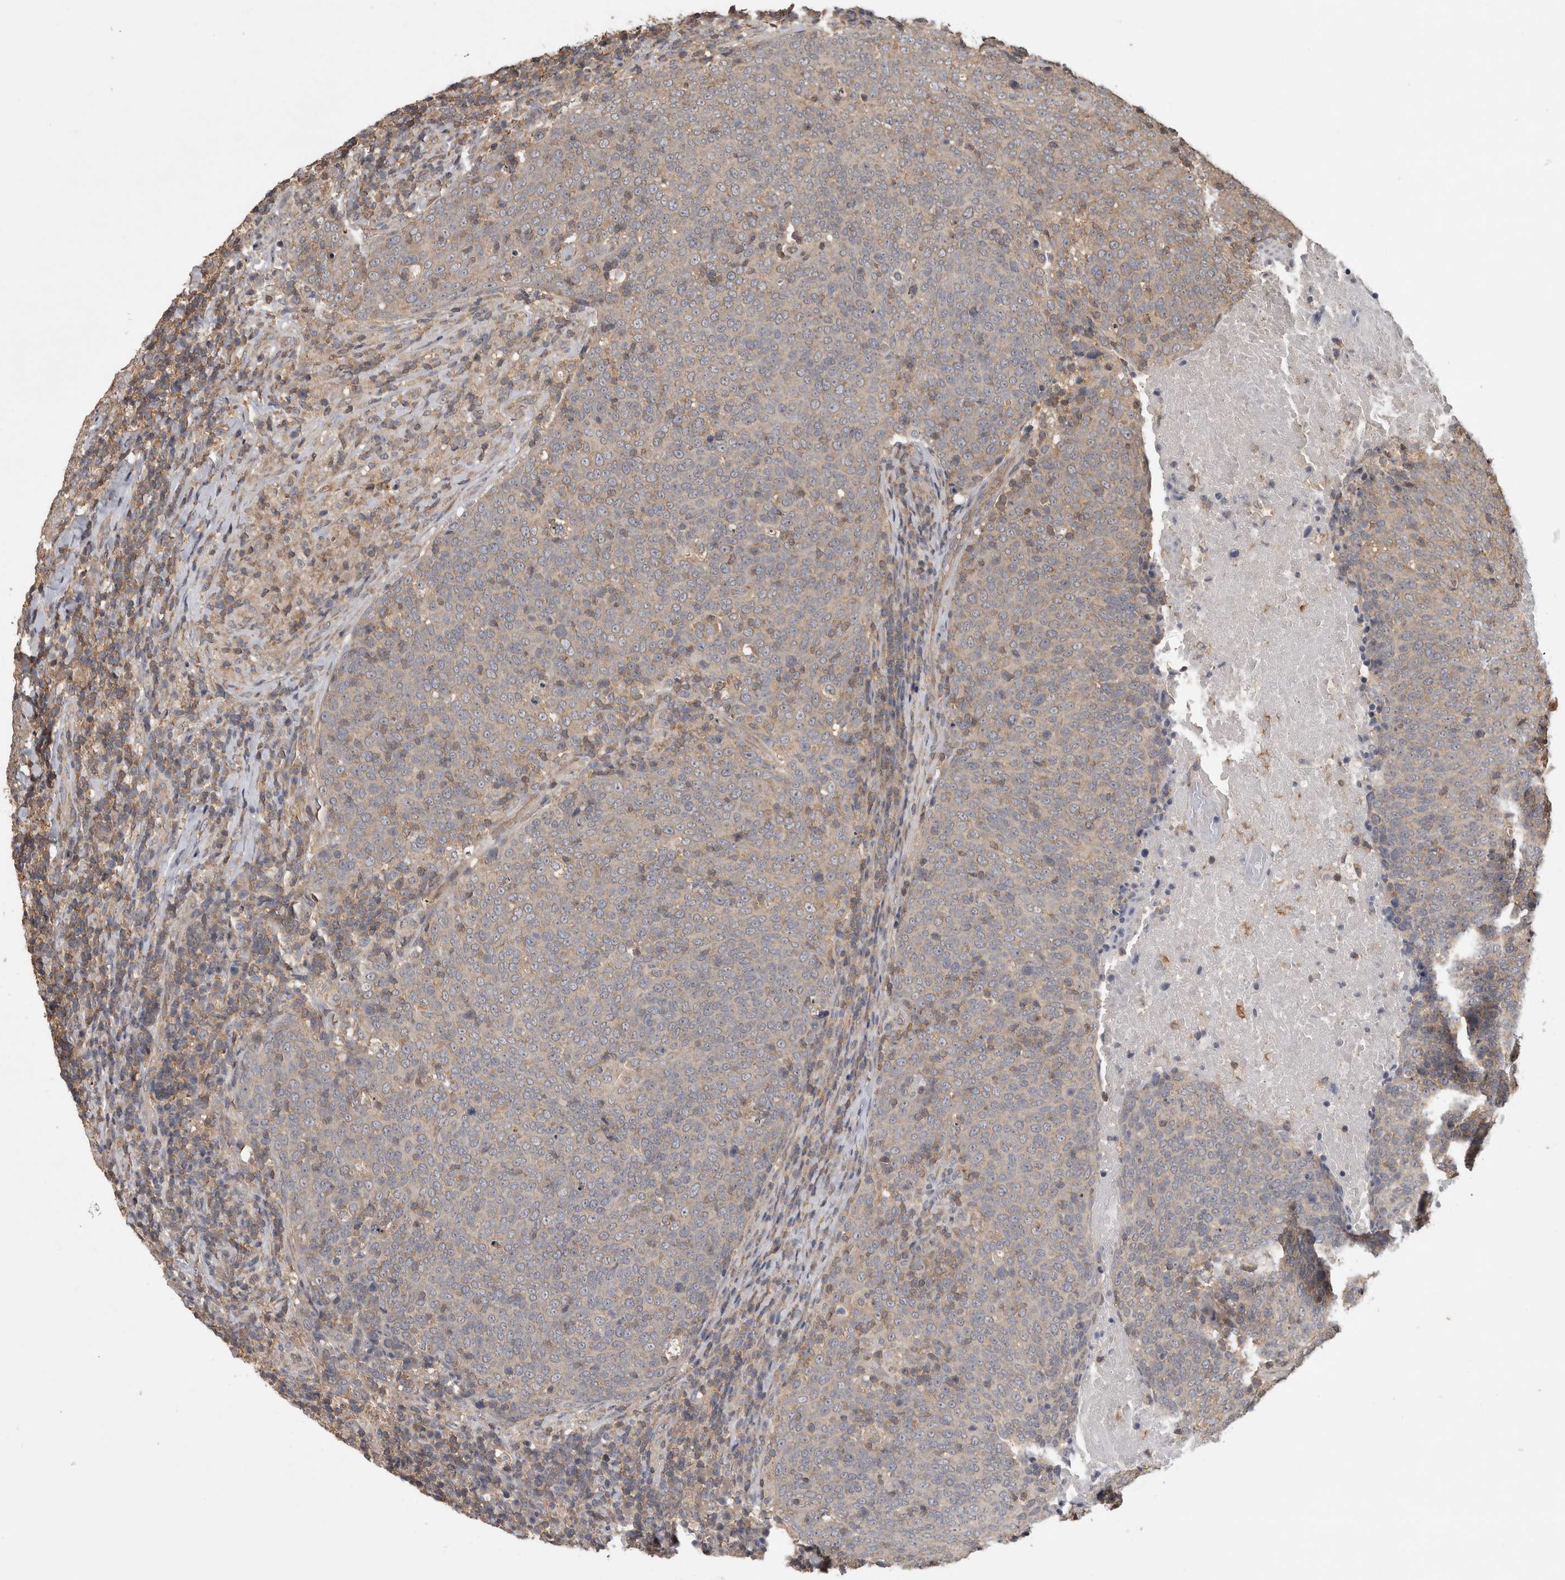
{"staining": {"intensity": "weak", "quantity": "<25%", "location": "cytoplasmic/membranous"}, "tissue": "head and neck cancer", "cell_type": "Tumor cells", "image_type": "cancer", "snomed": [{"axis": "morphology", "description": "Squamous cell carcinoma, NOS"}, {"axis": "morphology", "description": "Squamous cell carcinoma, metastatic, NOS"}, {"axis": "topography", "description": "Lymph node"}, {"axis": "topography", "description": "Head-Neck"}], "caption": "Protein analysis of head and neck cancer displays no significant expression in tumor cells. Brightfield microscopy of immunohistochemistry (IHC) stained with DAB (brown) and hematoxylin (blue), captured at high magnification.", "gene": "ATXN2", "patient": {"sex": "male", "age": 62}}